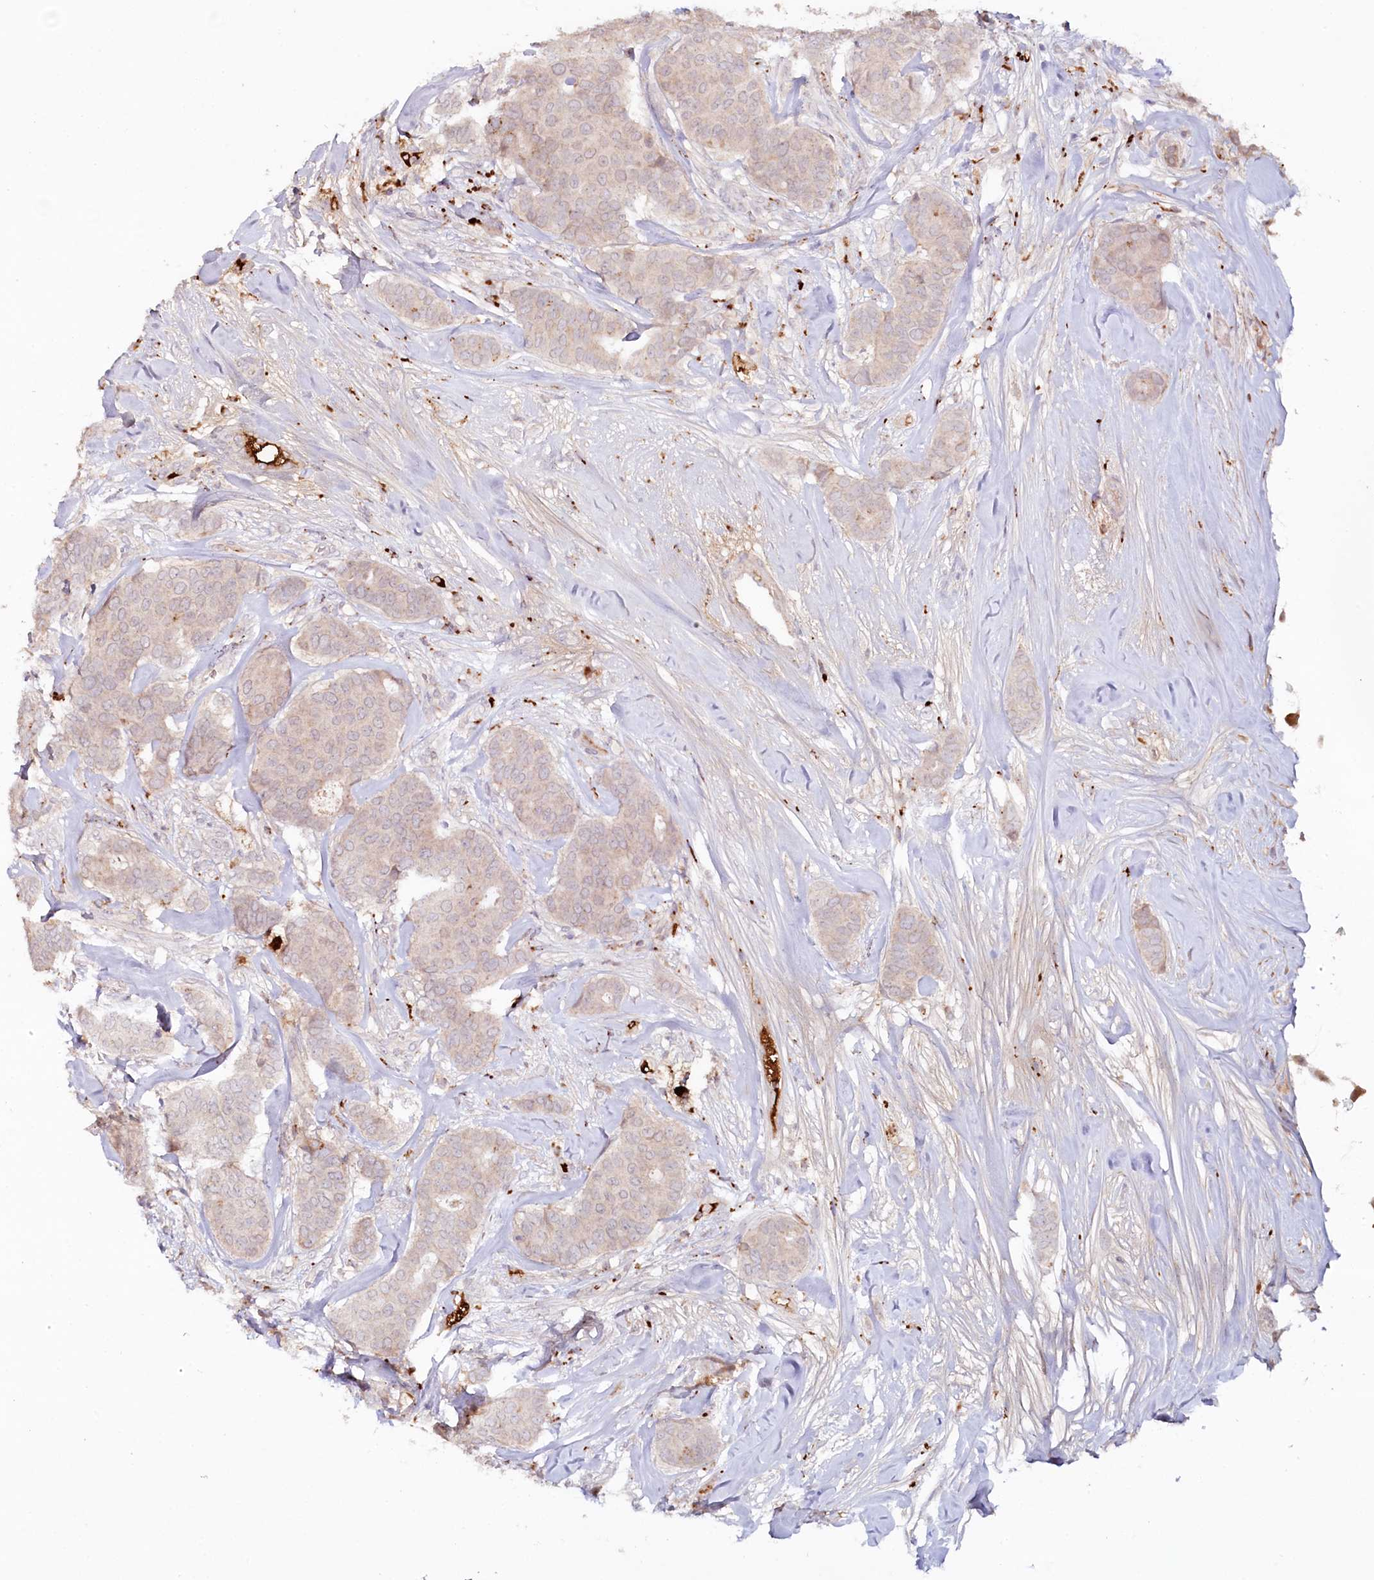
{"staining": {"intensity": "weak", "quantity": "<25%", "location": "cytoplasmic/membranous"}, "tissue": "breast cancer", "cell_type": "Tumor cells", "image_type": "cancer", "snomed": [{"axis": "morphology", "description": "Duct carcinoma"}, {"axis": "topography", "description": "Breast"}], "caption": "This is an IHC histopathology image of human infiltrating ductal carcinoma (breast). There is no staining in tumor cells.", "gene": "PSAPL1", "patient": {"sex": "female", "age": 75}}